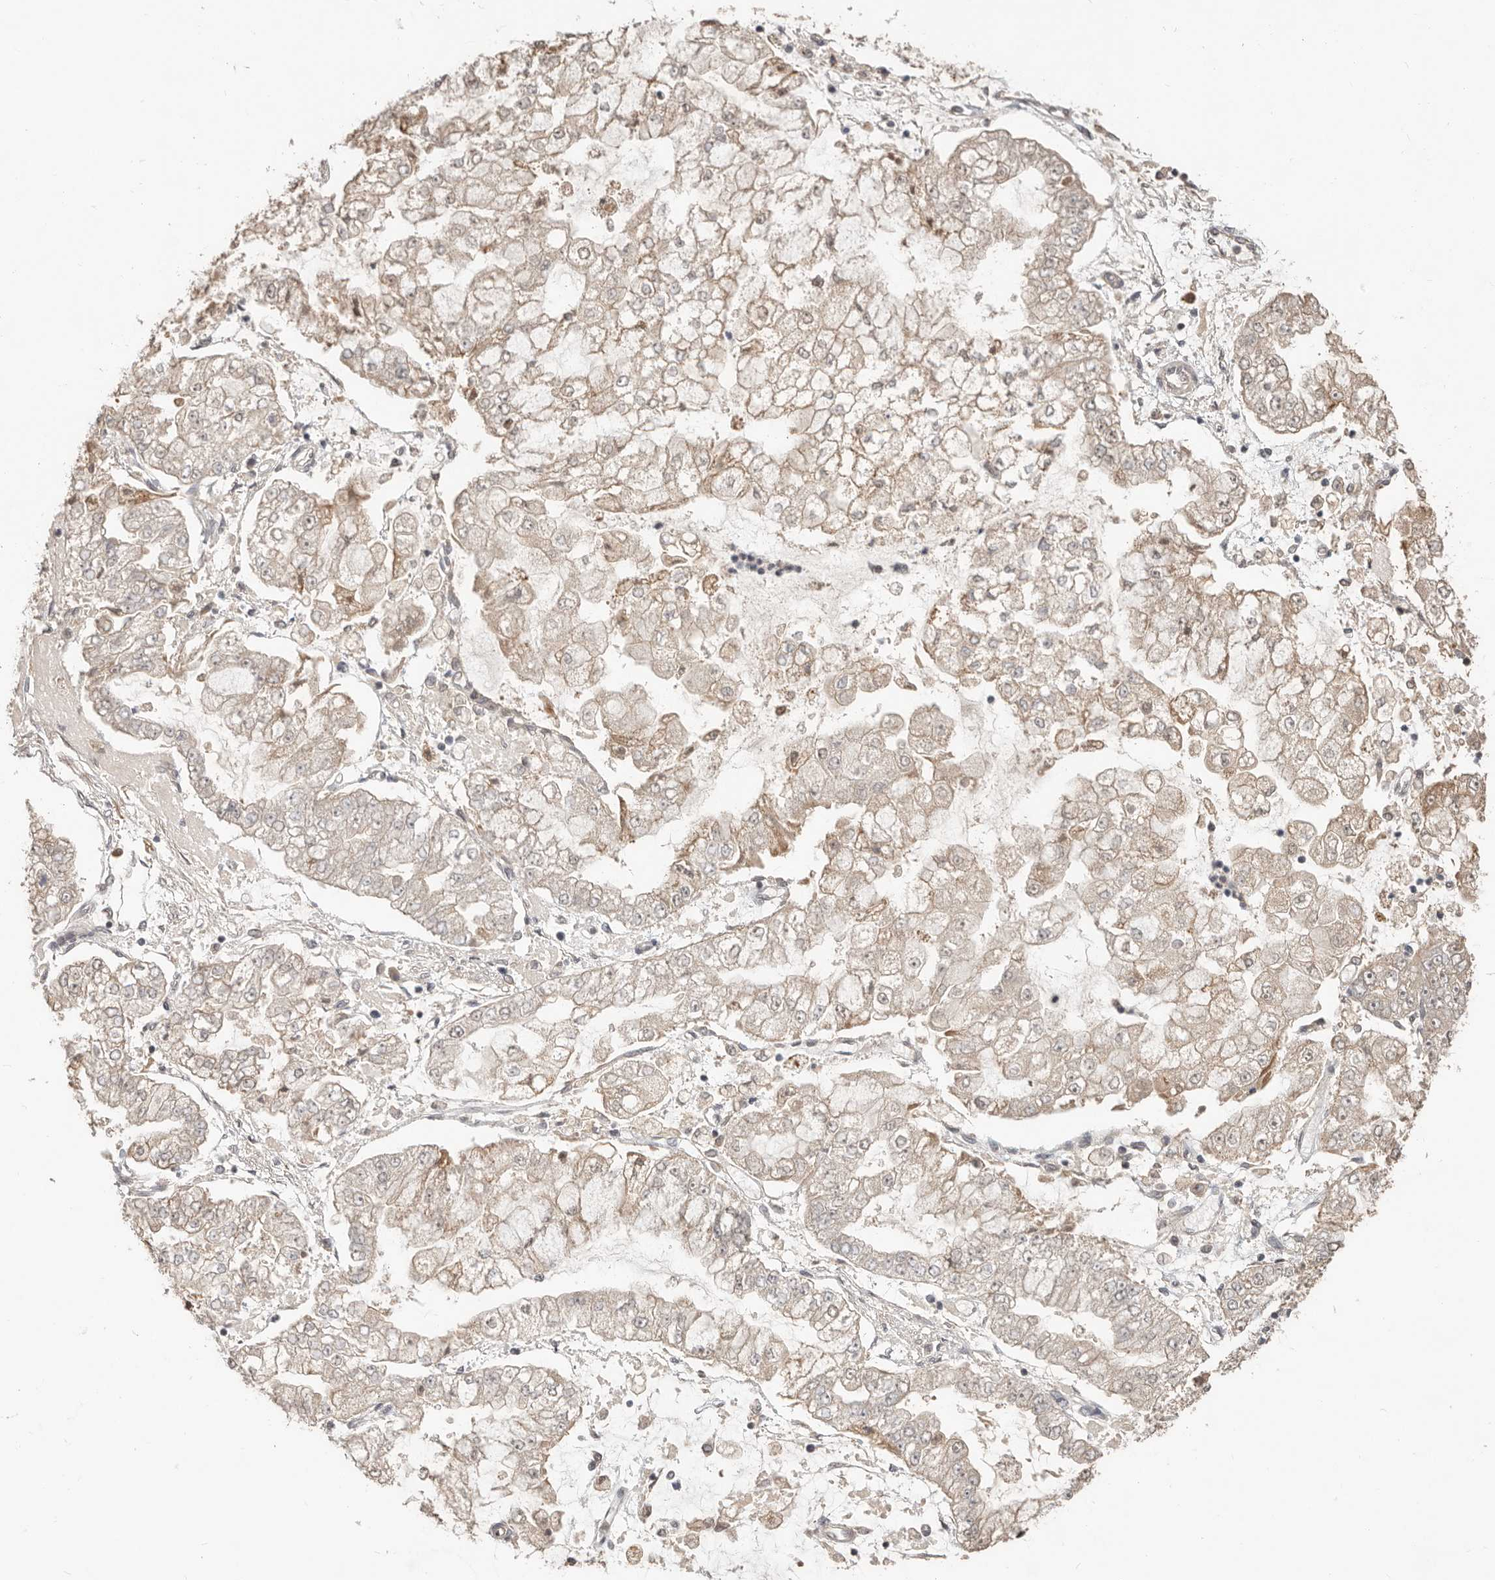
{"staining": {"intensity": "weak", "quantity": ">75%", "location": "cytoplasmic/membranous"}, "tissue": "stomach cancer", "cell_type": "Tumor cells", "image_type": "cancer", "snomed": [{"axis": "morphology", "description": "Adenocarcinoma, NOS"}, {"axis": "topography", "description": "Stomach"}], "caption": "This image reveals immunohistochemistry staining of adenocarcinoma (stomach), with low weak cytoplasmic/membranous staining in approximately >75% of tumor cells.", "gene": "MTFR2", "patient": {"sex": "male", "age": 76}}